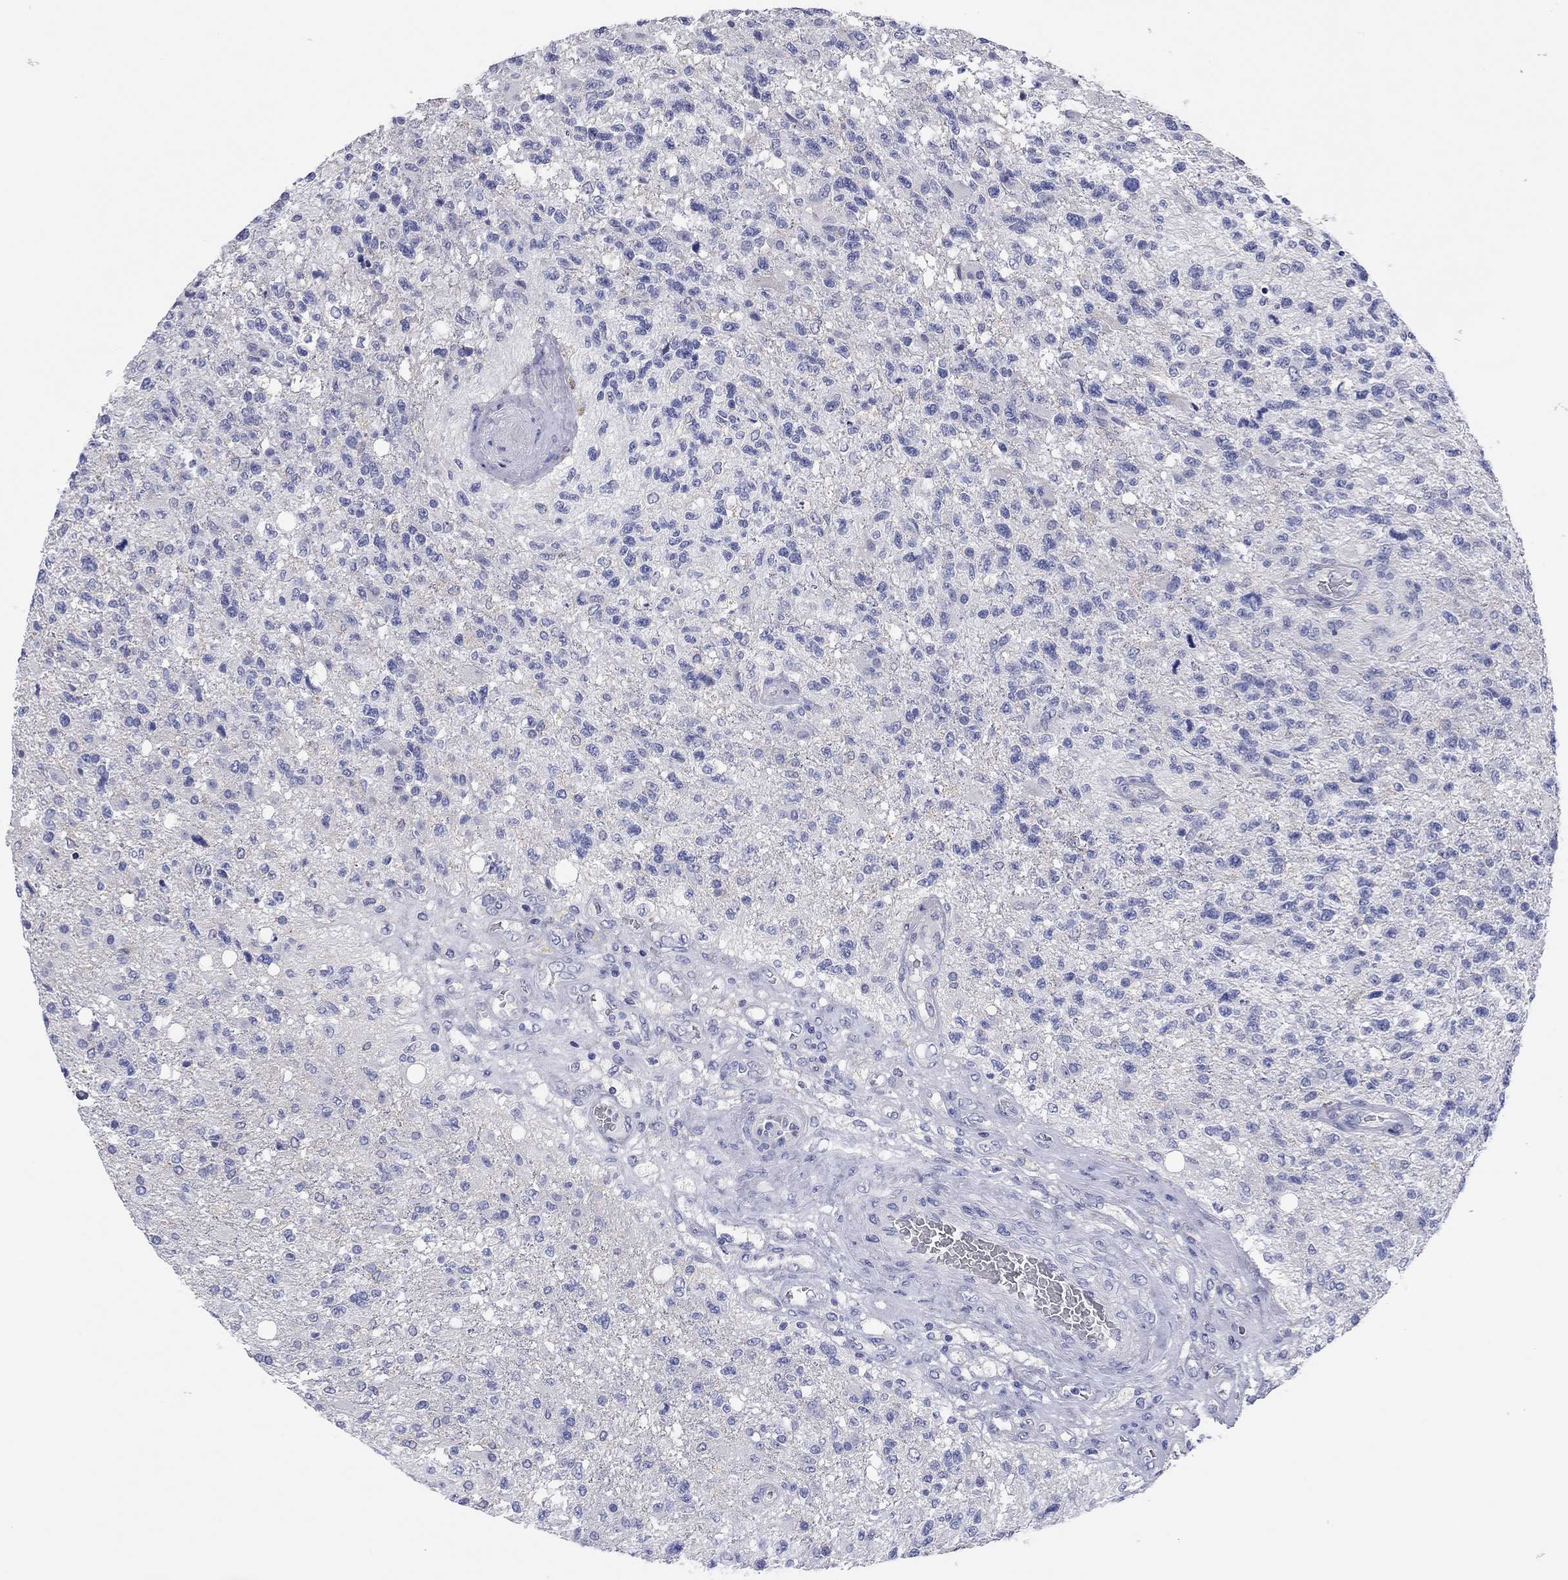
{"staining": {"intensity": "negative", "quantity": "none", "location": "none"}, "tissue": "glioma", "cell_type": "Tumor cells", "image_type": "cancer", "snomed": [{"axis": "morphology", "description": "Glioma, malignant, High grade"}, {"axis": "topography", "description": "Brain"}], "caption": "Immunohistochemistry of malignant glioma (high-grade) demonstrates no staining in tumor cells.", "gene": "TMEM221", "patient": {"sex": "male", "age": 56}}